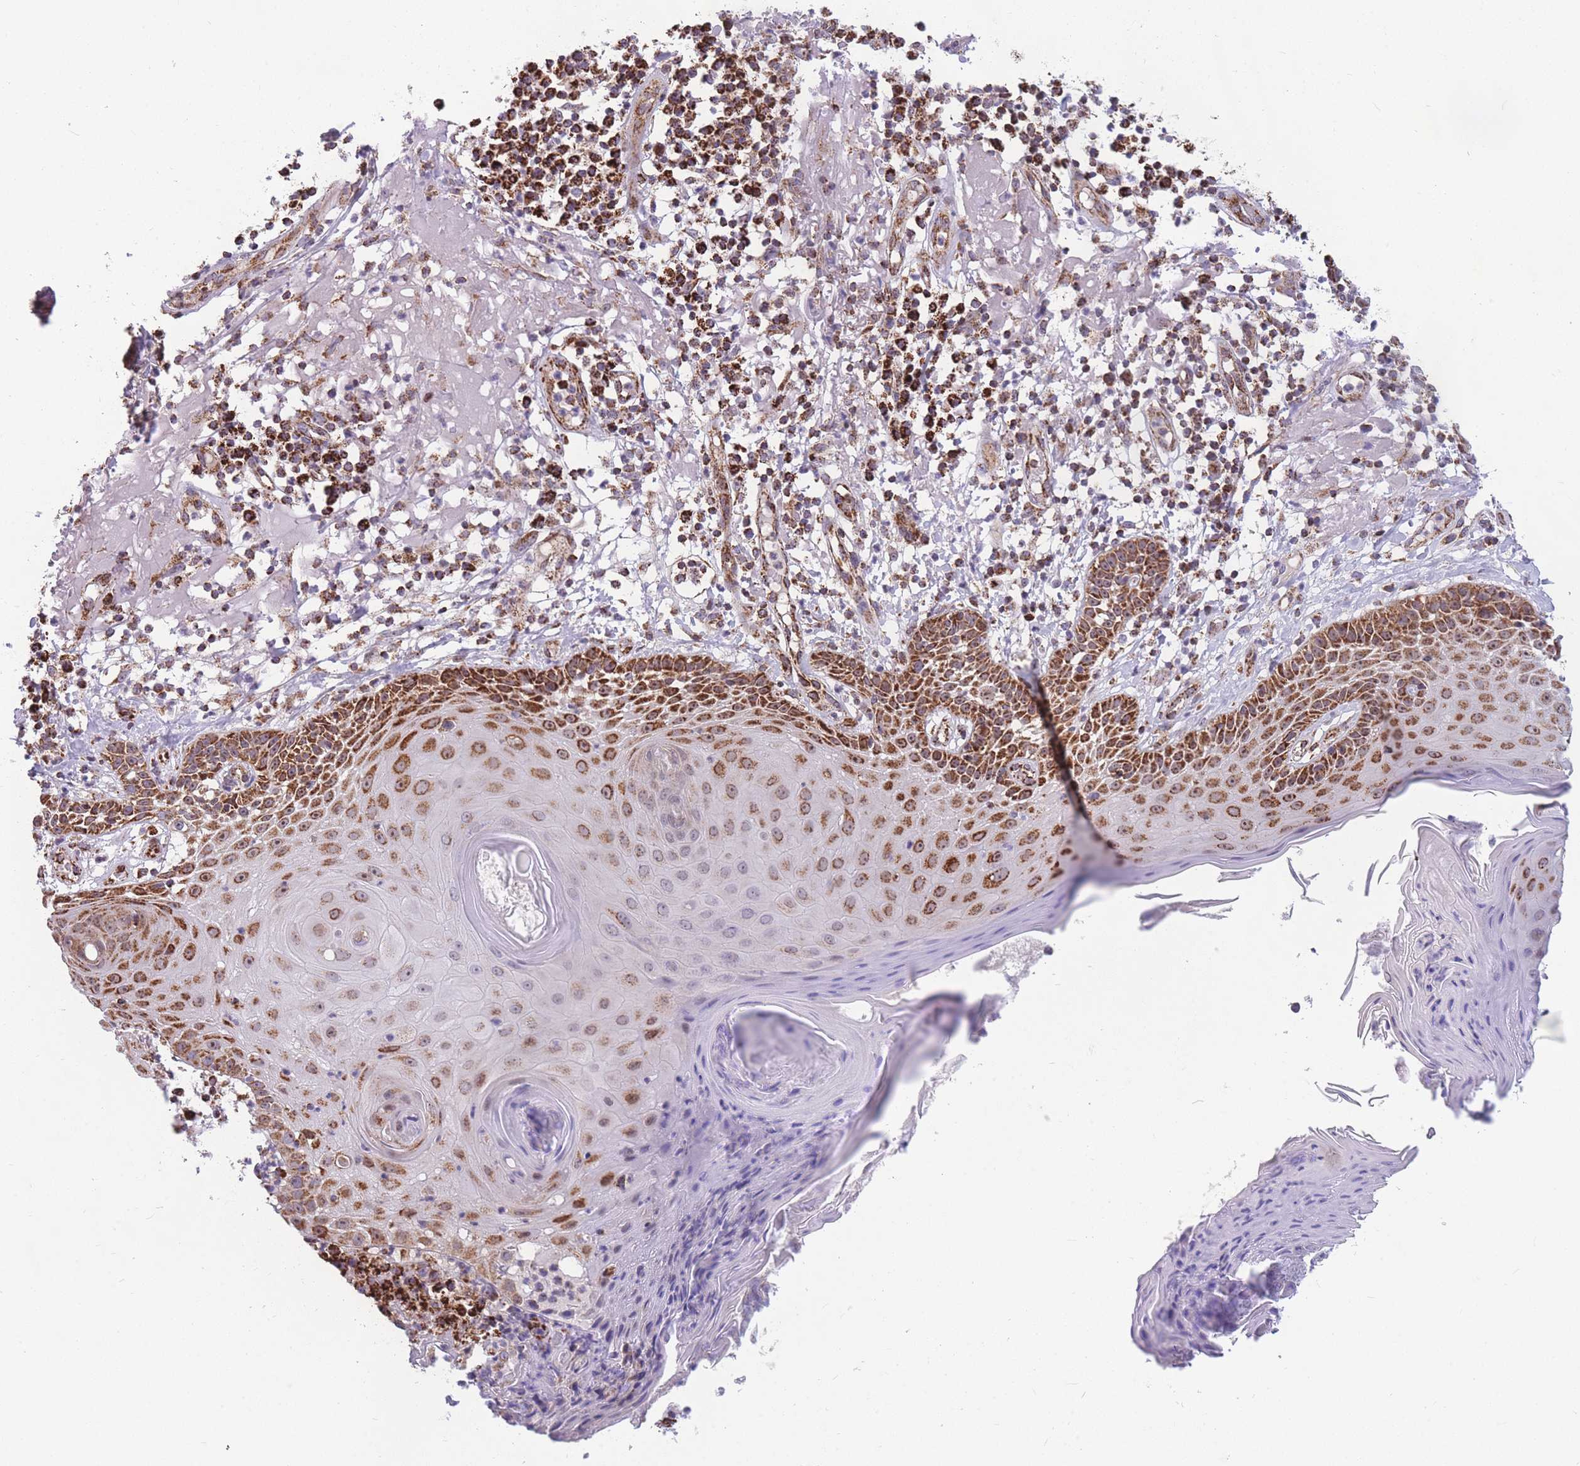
{"staining": {"intensity": "strong", "quantity": ">75%", "location": "cytoplasmic/membranous"}, "tissue": "skin cancer", "cell_type": "Tumor cells", "image_type": "cancer", "snomed": [{"axis": "morphology", "description": "Normal tissue, NOS"}, {"axis": "morphology", "description": "Basal cell carcinoma"}, {"axis": "topography", "description": "Skin"}], "caption": "Human skin basal cell carcinoma stained with a brown dye demonstrates strong cytoplasmic/membranous positive staining in about >75% of tumor cells.", "gene": "DDX49", "patient": {"sex": "male", "age": 93}}